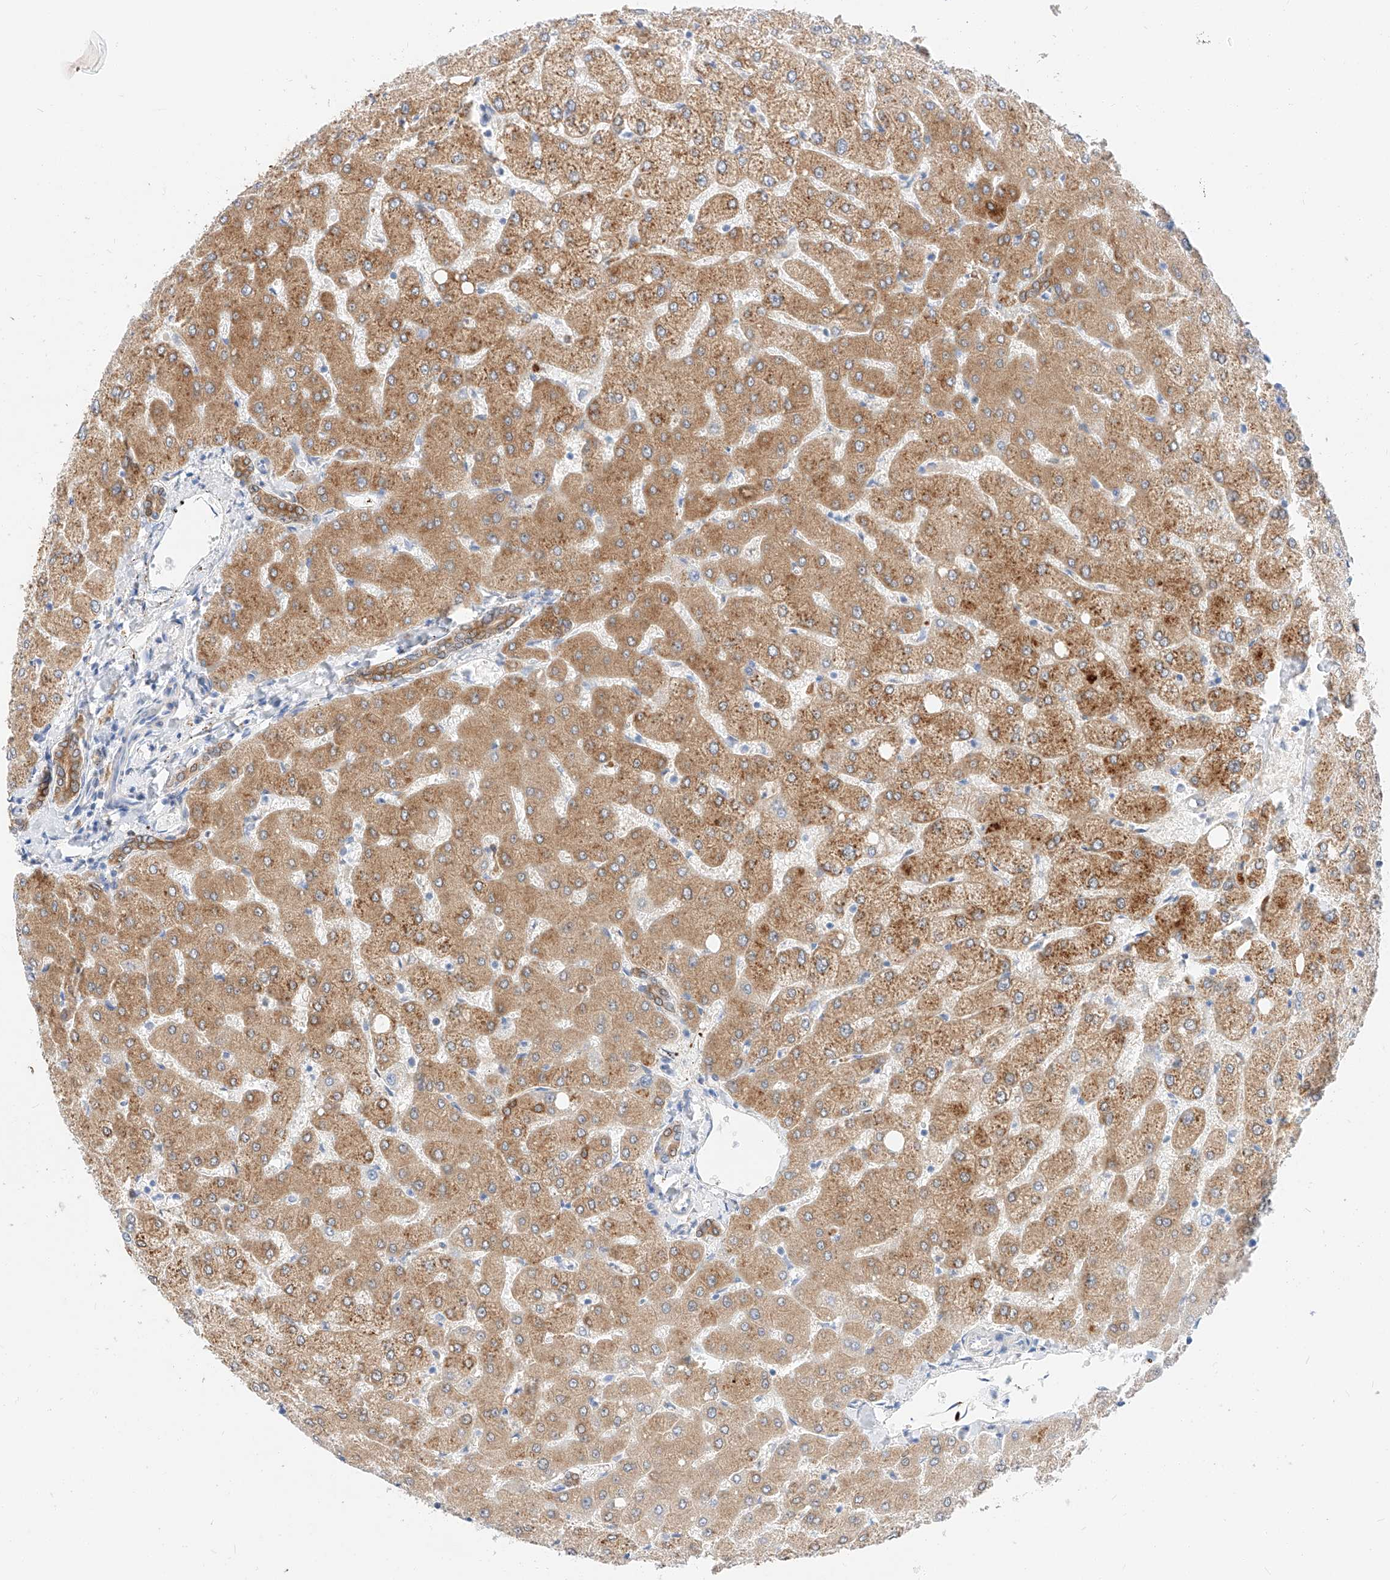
{"staining": {"intensity": "moderate", "quantity": ">75%", "location": "cytoplasmic/membranous"}, "tissue": "liver", "cell_type": "Cholangiocytes", "image_type": "normal", "snomed": [{"axis": "morphology", "description": "Normal tissue, NOS"}, {"axis": "topography", "description": "Liver"}], "caption": "Cholangiocytes show moderate cytoplasmic/membranous positivity in approximately >75% of cells in normal liver.", "gene": "MAP7", "patient": {"sex": "female", "age": 54}}